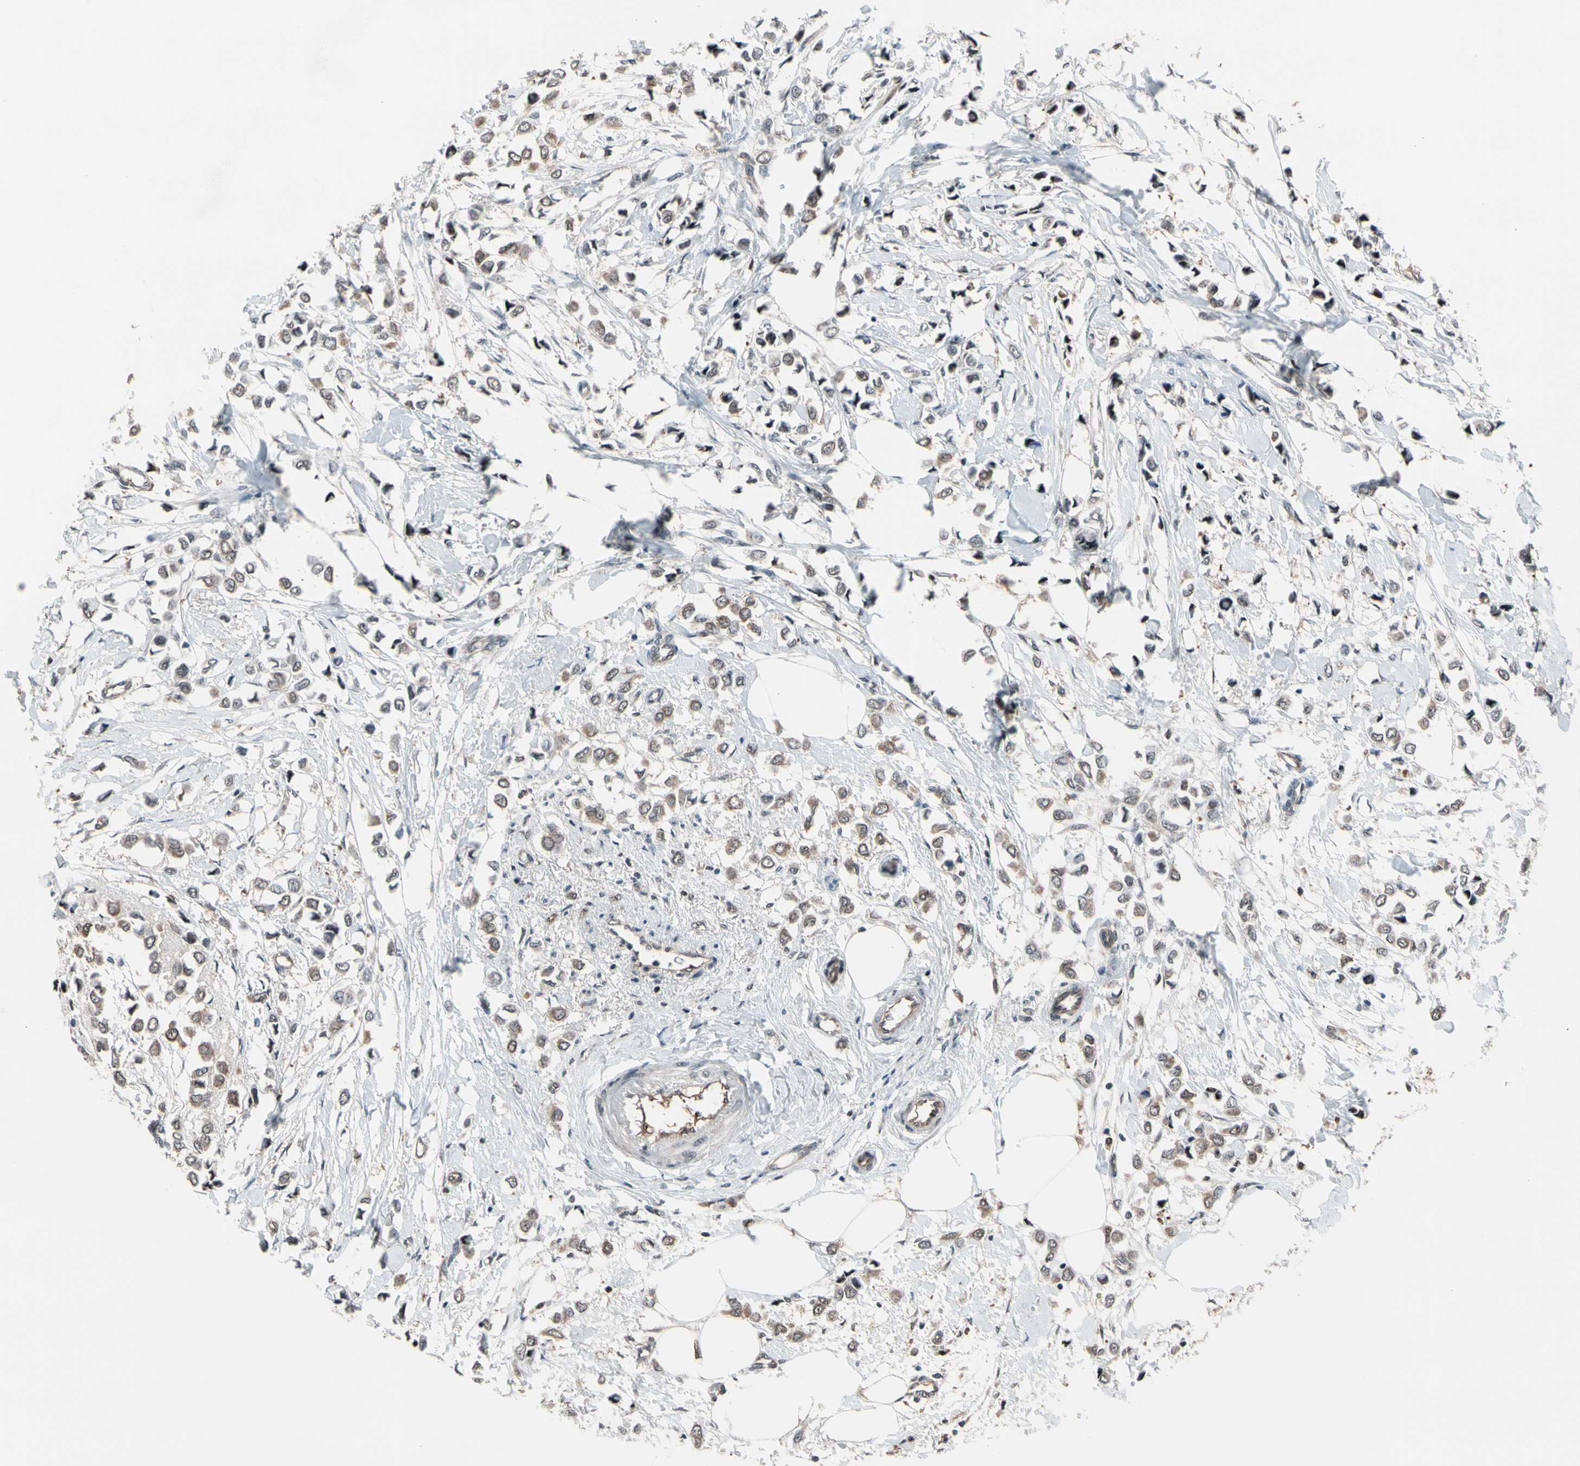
{"staining": {"intensity": "weak", "quantity": ">75%", "location": "cytoplasmic/membranous"}, "tissue": "breast cancer", "cell_type": "Tumor cells", "image_type": "cancer", "snomed": [{"axis": "morphology", "description": "Lobular carcinoma"}, {"axis": "topography", "description": "Breast"}], "caption": "A brown stain labels weak cytoplasmic/membranous staining of a protein in human breast cancer tumor cells.", "gene": "PSMA2", "patient": {"sex": "female", "age": 51}}